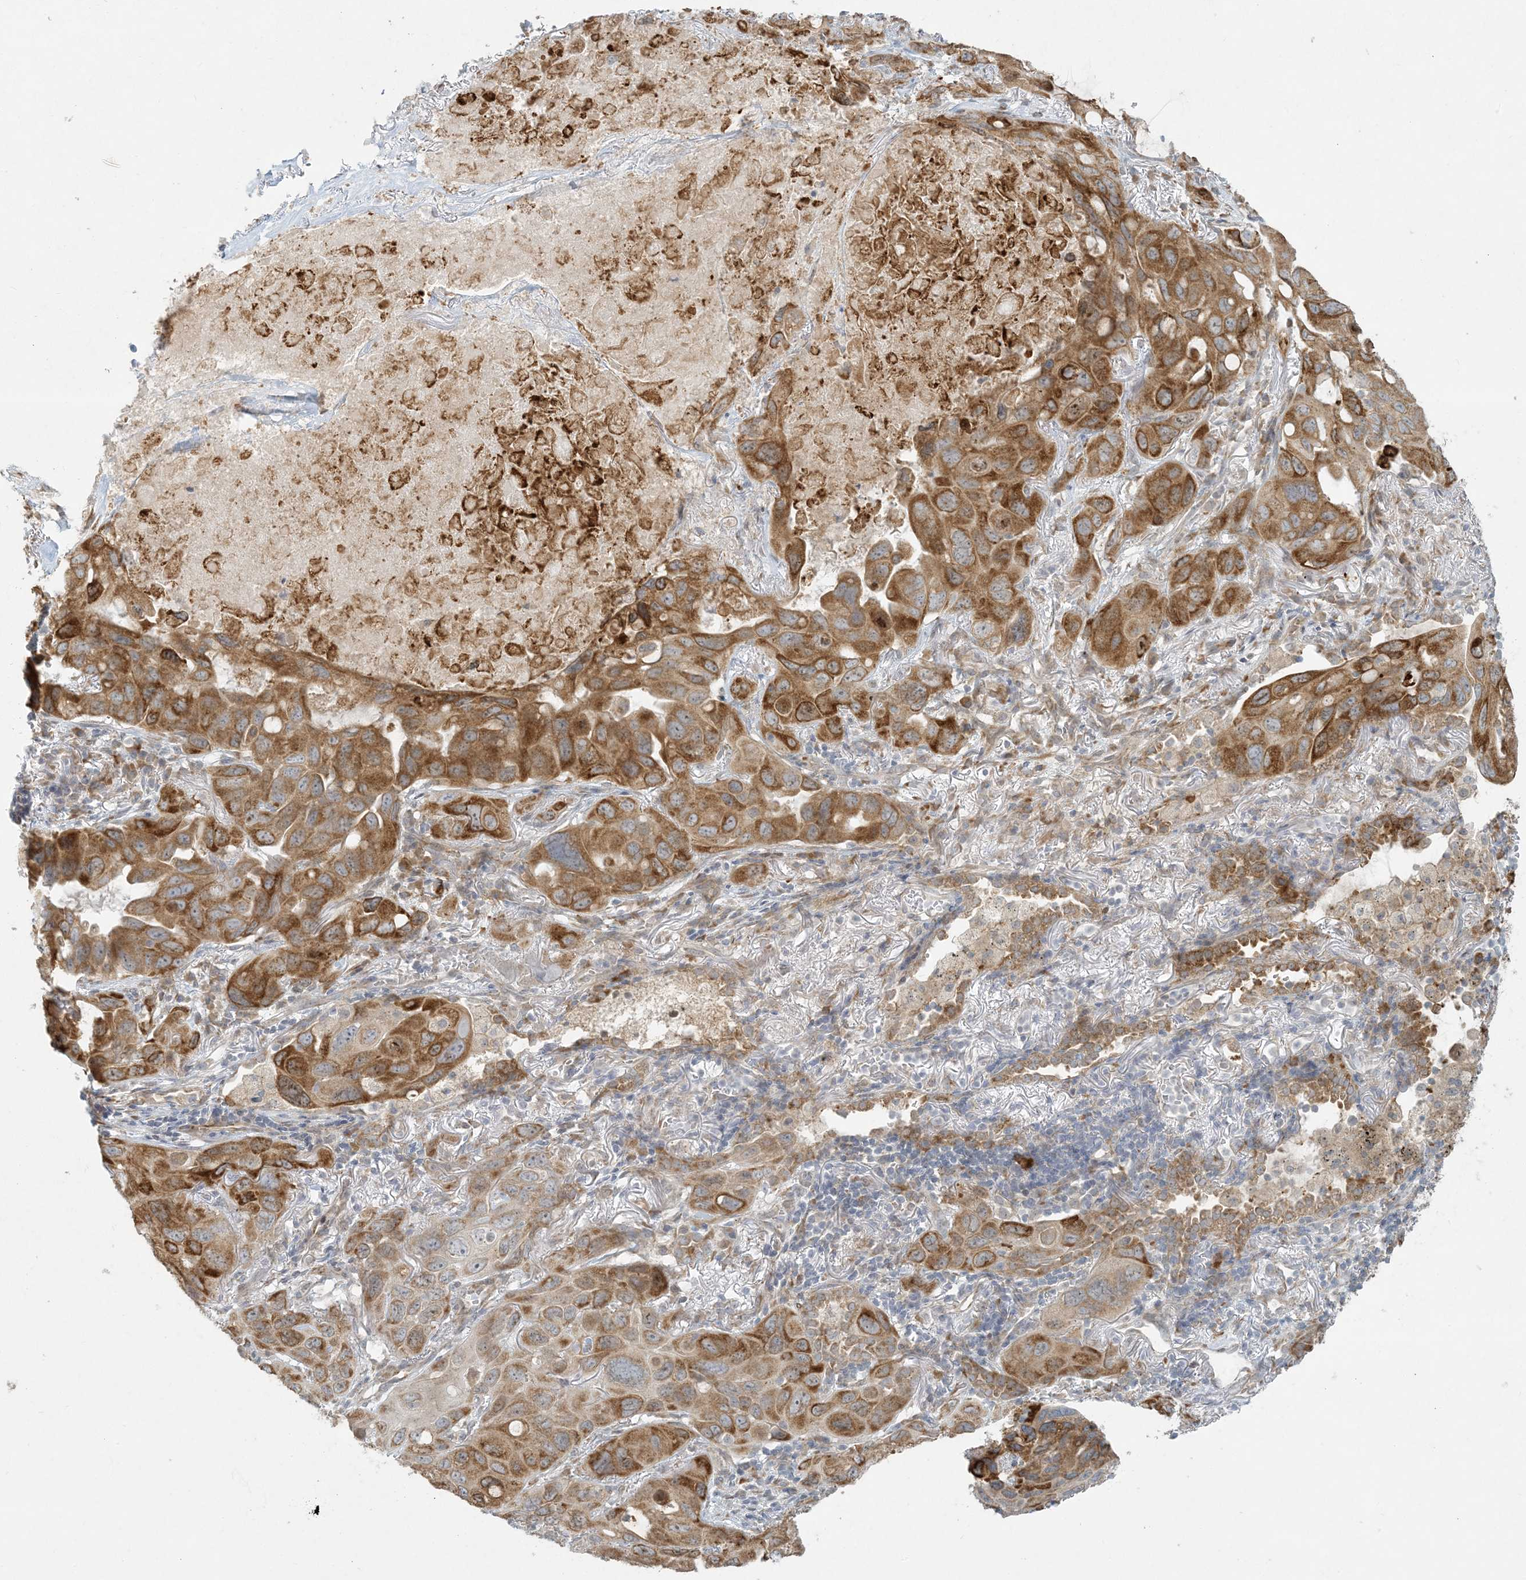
{"staining": {"intensity": "strong", "quantity": ">75%", "location": "cytoplasmic/membranous"}, "tissue": "lung cancer", "cell_type": "Tumor cells", "image_type": "cancer", "snomed": [{"axis": "morphology", "description": "Squamous cell carcinoma, NOS"}, {"axis": "topography", "description": "Lung"}], "caption": "Brown immunohistochemical staining in human lung cancer displays strong cytoplasmic/membranous expression in about >75% of tumor cells. (DAB (3,3'-diaminobenzidine) IHC with brightfield microscopy, high magnification).", "gene": "HACL1", "patient": {"sex": "female", "age": 73}}